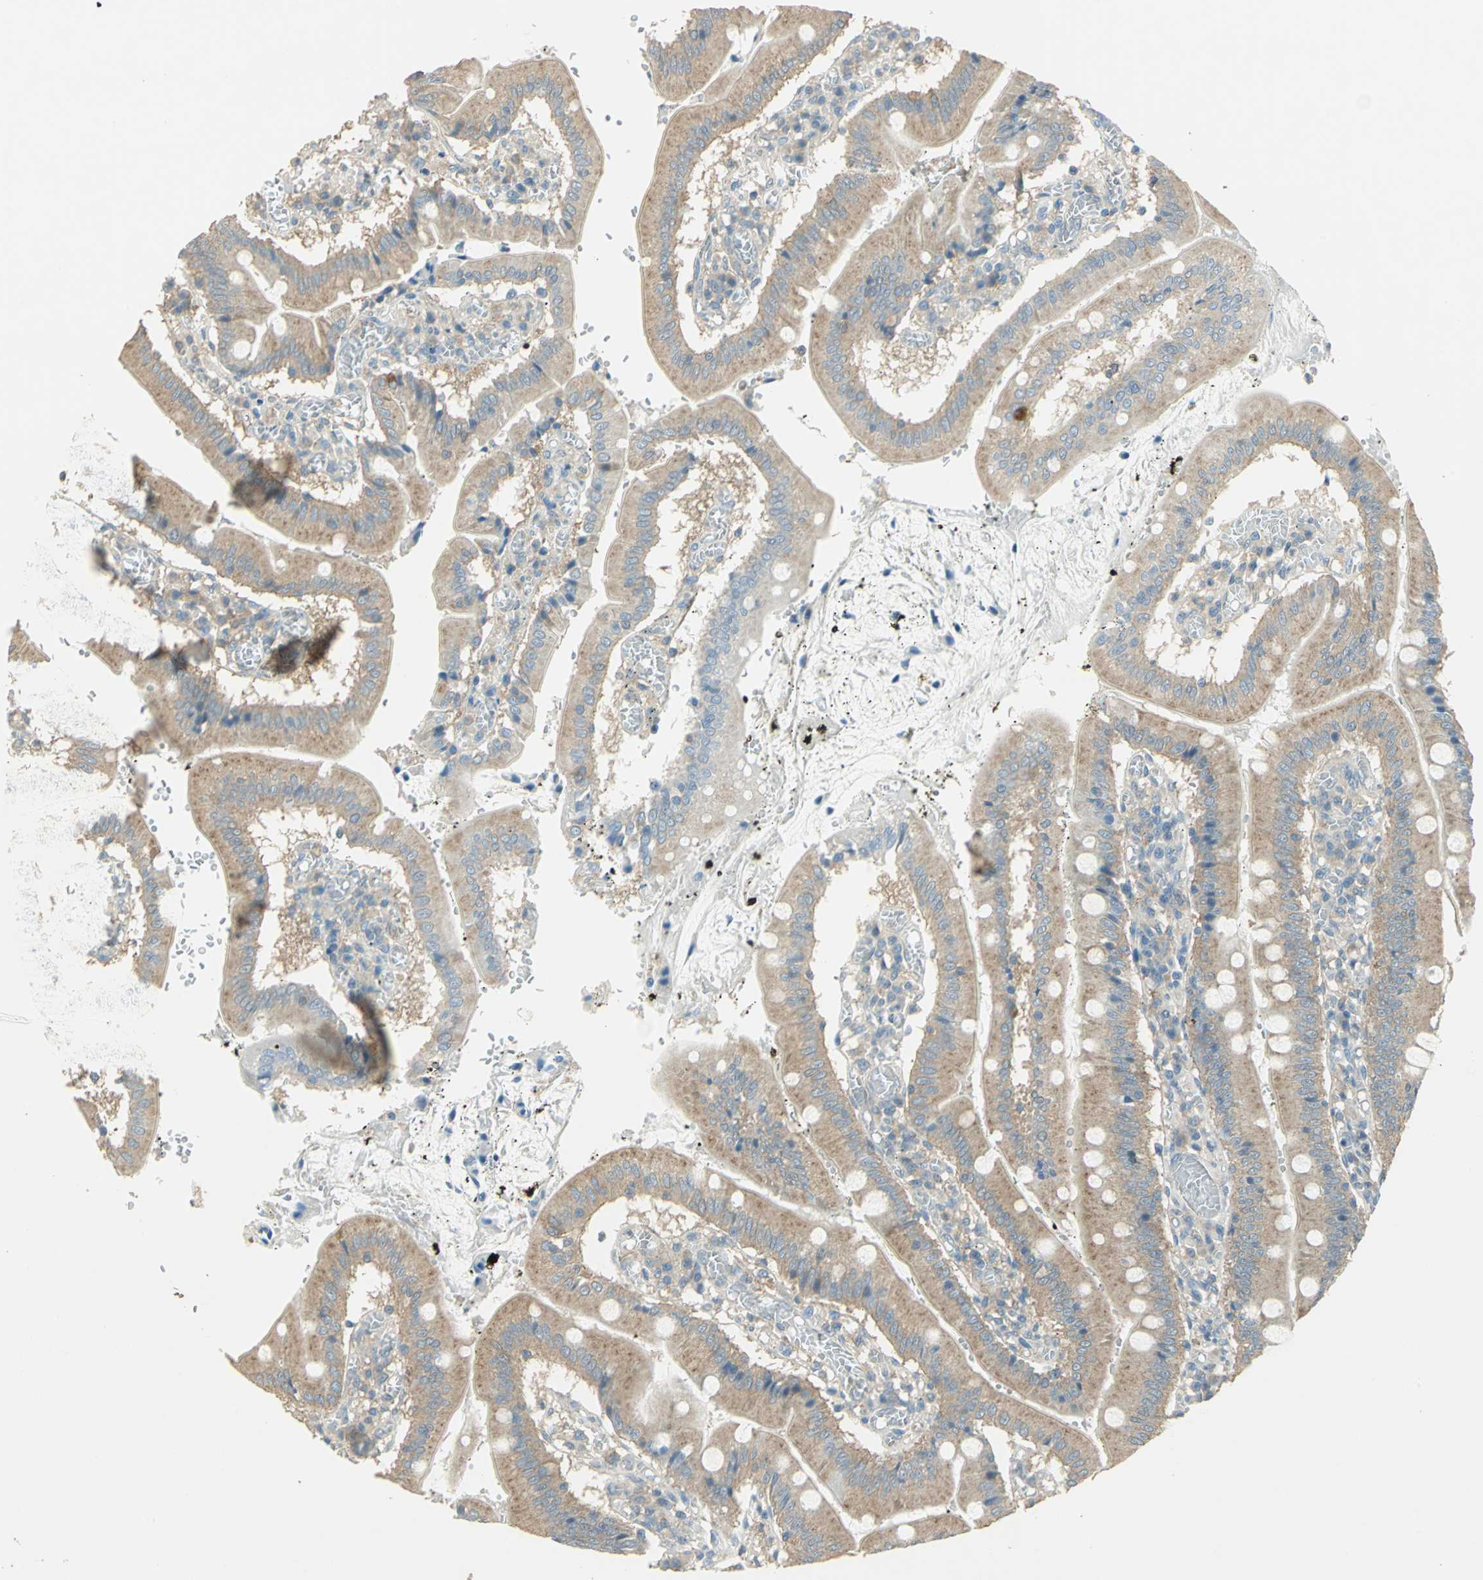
{"staining": {"intensity": "moderate", "quantity": ">75%", "location": "cytoplasmic/membranous"}, "tissue": "small intestine", "cell_type": "Glandular cells", "image_type": "normal", "snomed": [{"axis": "morphology", "description": "Normal tissue, NOS"}, {"axis": "topography", "description": "Small intestine"}], "caption": "IHC (DAB (3,3'-diaminobenzidine)) staining of unremarkable small intestine displays moderate cytoplasmic/membranous protein expression in approximately >75% of glandular cells.", "gene": "SHC2", "patient": {"sex": "male", "age": 71}}